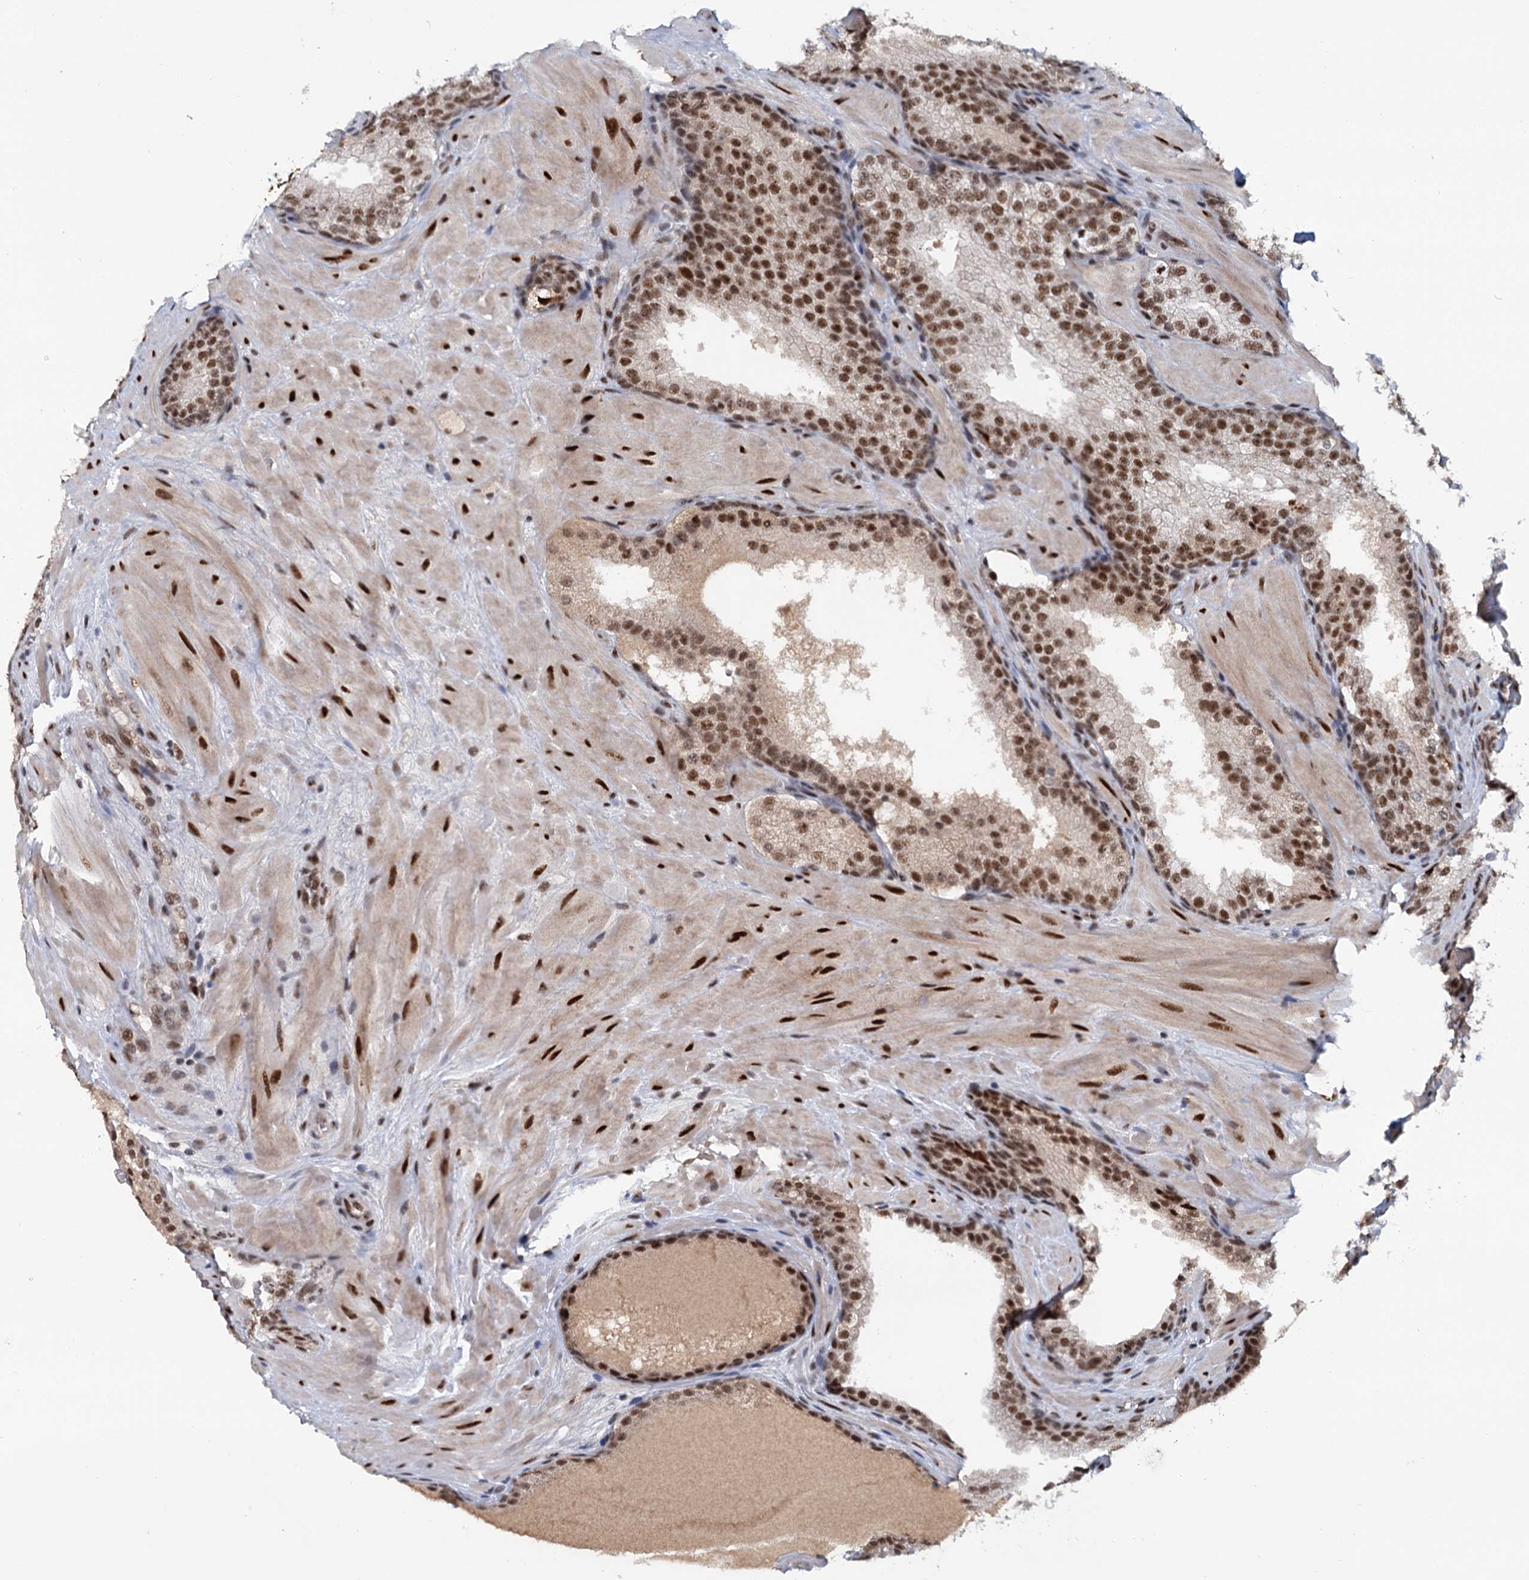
{"staining": {"intensity": "moderate", "quantity": ">75%", "location": "nuclear"}, "tissue": "prostate cancer", "cell_type": "Tumor cells", "image_type": "cancer", "snomed": [{"axis": "morphology", "description": "Adenocarcinoma, High grade"}, {"axis": "topography", "description": "Prostate"}], "caption": "Immunohistochemistry staining of prostate cancer, which displays medium levels of moderate nuclear staining in approximately >75% of tumor cells indicating moderate nuclear protein positivity. The staining was performed using DAB (brown) for protein detection and nuclei were counterstained in hematoxylin (blue).", "gene": "WBP4", "patient": {"sex": "male", "age": 60}}